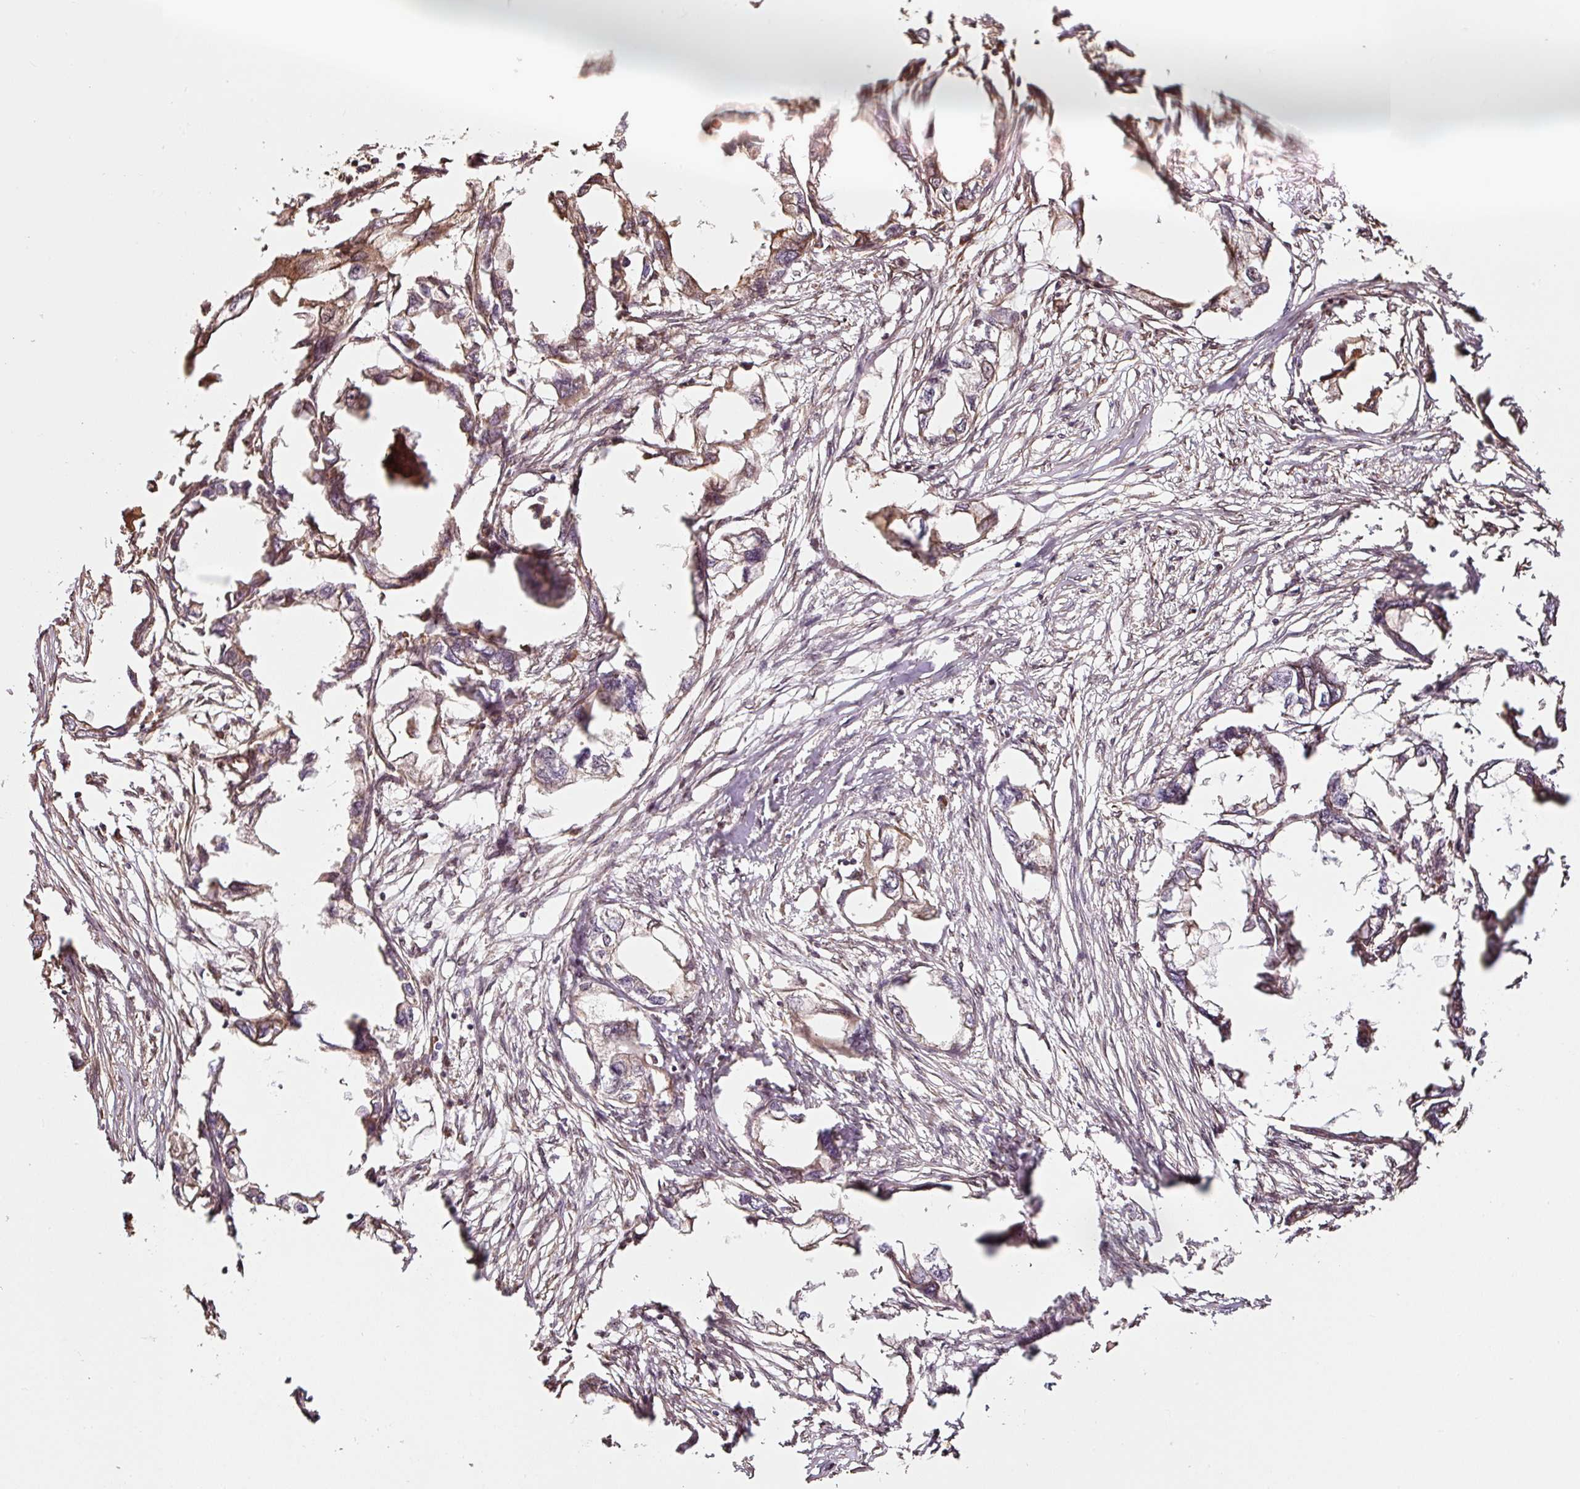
{"staining": {"intensity": "moderate", "quantity": "25%-75%", "location": "cytoplasmic/membranous"}, "tissue": "endometrial cancer", "cell_type": "Tumor cells", "image_type": "cancer", "snomed": [{"axis": "morphology", "description": "Adenocarcinoma, NOS"}, {"axis": "morphology", "description": "Adenocarcinoma, metastatic, NOS"}, {"axis": "topography", "description": "Adipose tissue"}, {"axis": "topography", "description": "Endometrium"}], "caption": "A high-resolution image shows immunohistochemistry (IHC) staining of endometrial cancer (adenocarcinoma), which exhibits moderate cytoplasmic/membranous staining in approximately 25%-75% of tumor cells. (IHC, brightfield microscopy, high magnification).", "gene": "ETF1", "patient": {"sex": "female", "age": 67}}